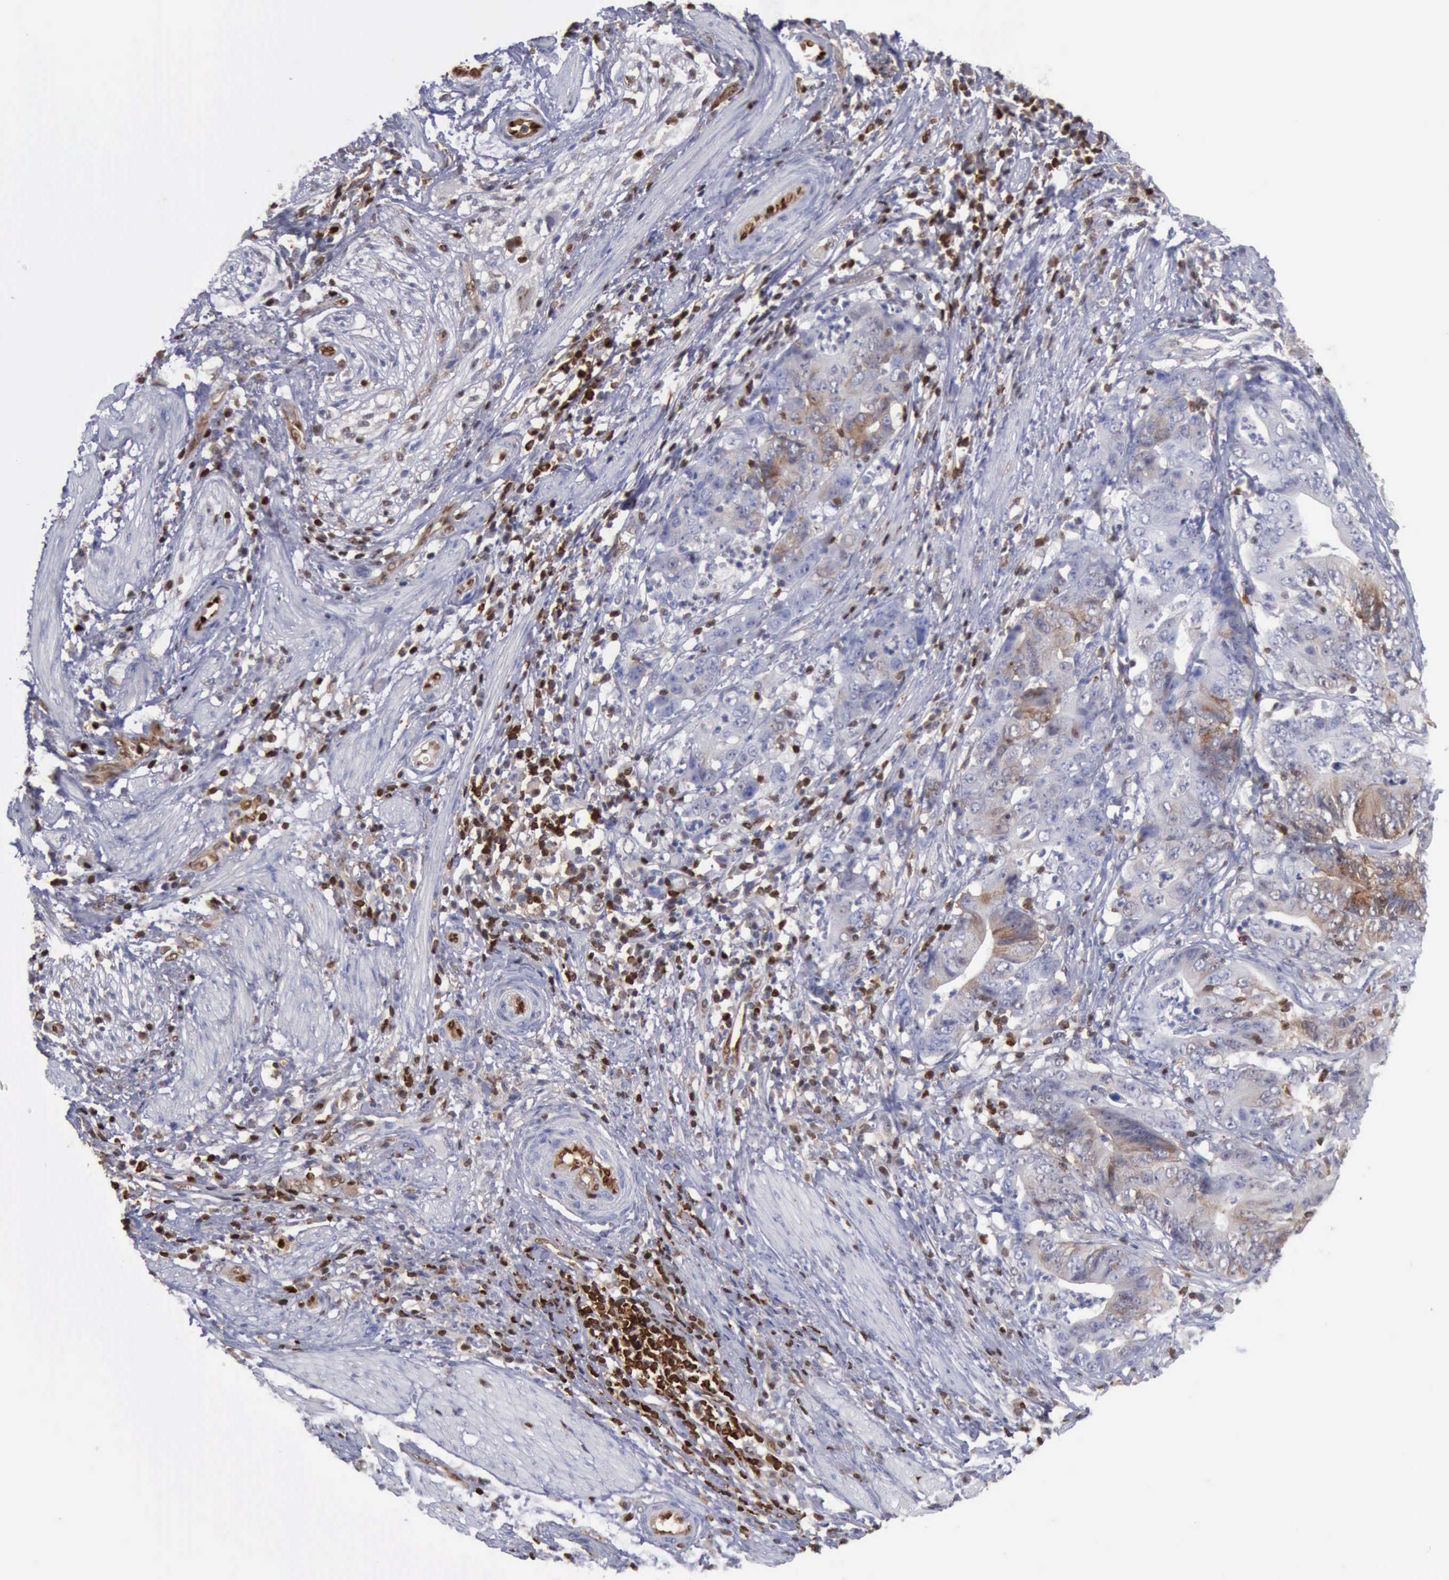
{"staining": {"intensity": "negative", "quantity": "none", "location": "none"}, "tissue": "stomach cancer", "cell_type": "Tumor cells", "image_type": "cancer", "snomed": [{"axis": "morphology", "description": "Adenocarcinoma, NOS"}, {"axis": "topography", "description": "Stomach, lower"}], "caption": "Histopathology image shows no protein expression in tumor cells of stomach adenocarcinoma tissue. (DAB (3,3'-diaminobenzidine) immunohistochemistry visualized using brightfield microscopy, high magnification).", "gene": "PDCD4", "patient": {"sex": "female", "age": 86}}